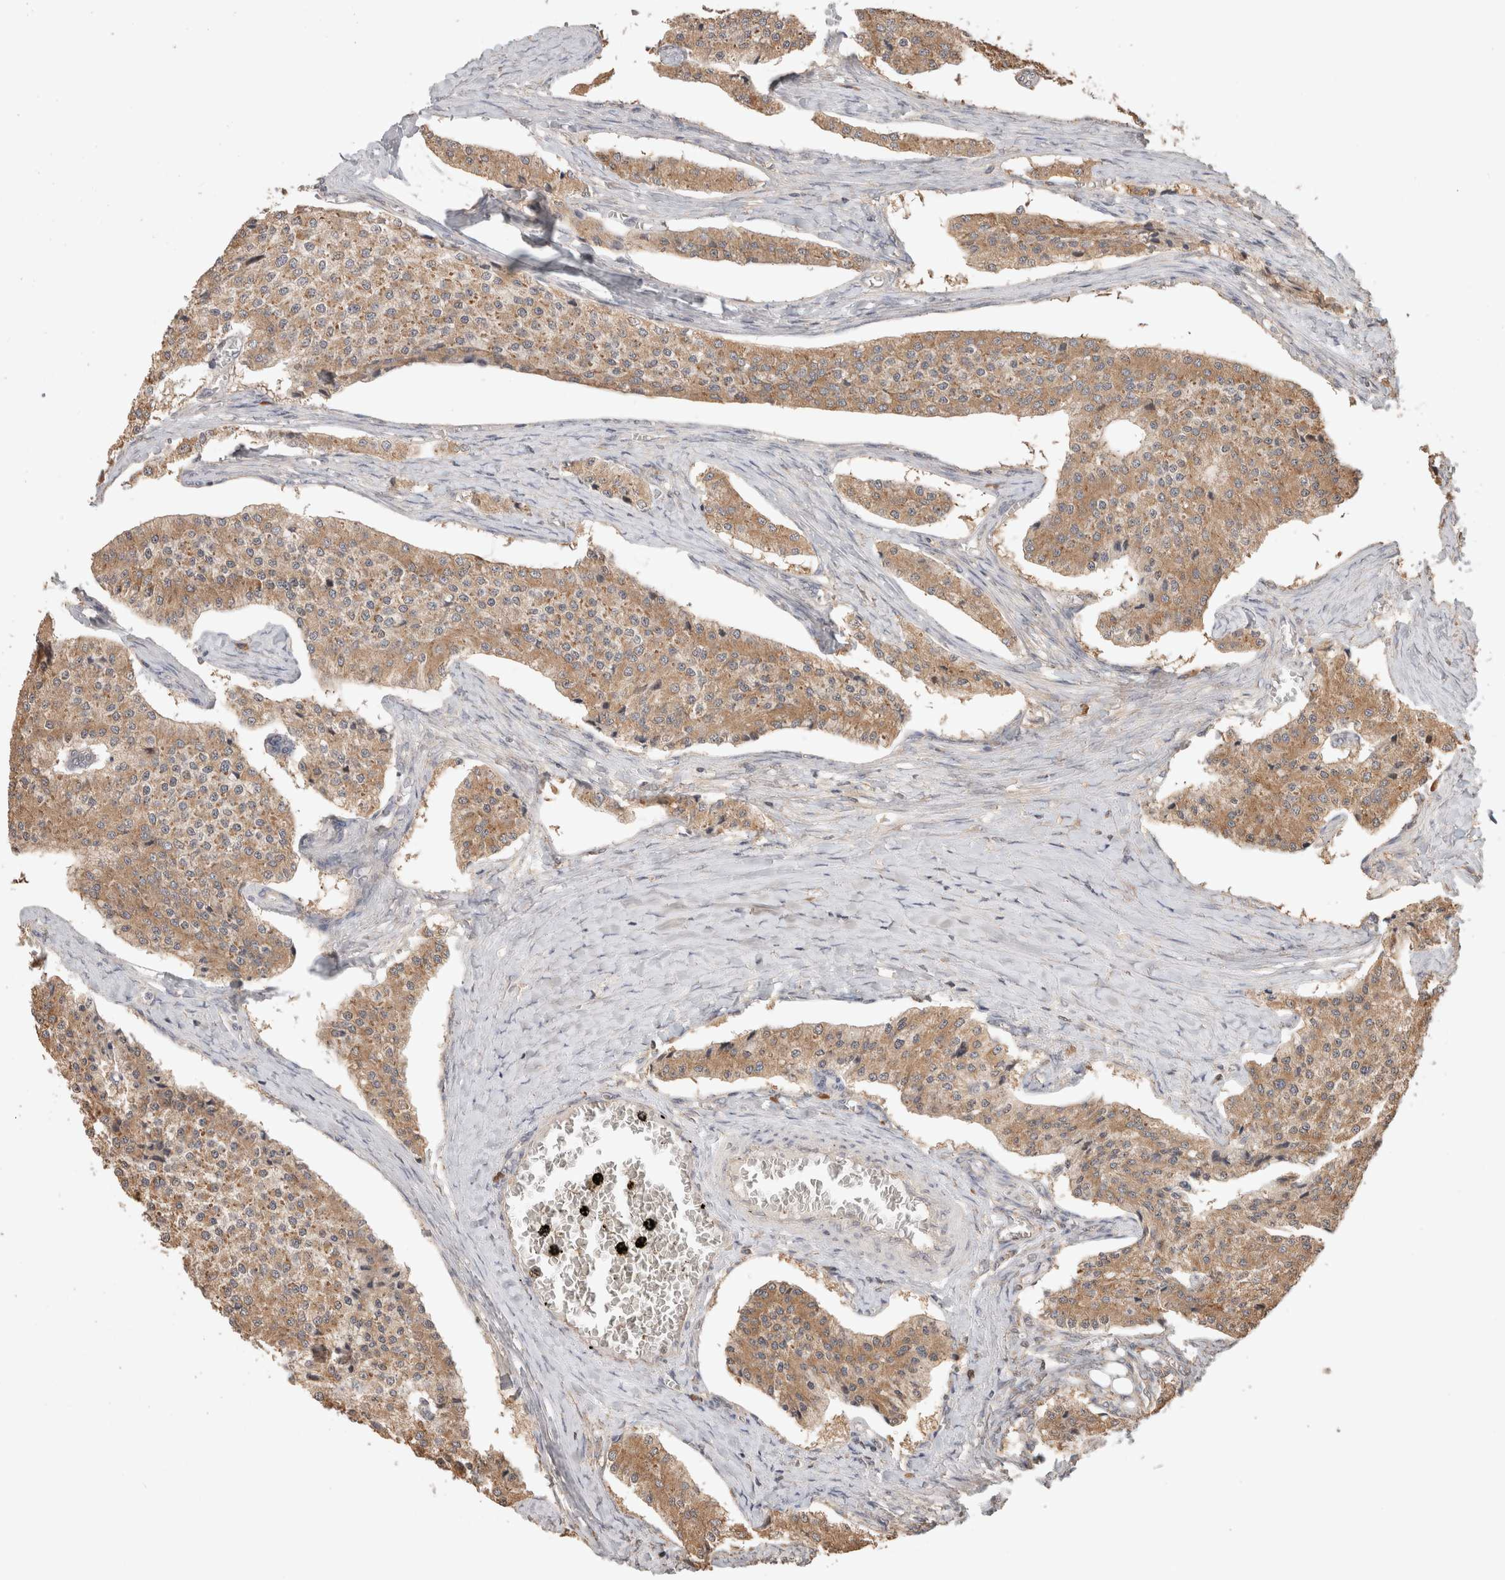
{"staining": {"intensity": "moderate", "quantity": ">75%", "location": "cytoplasmic/membranous"}, "tissue": "carcinoid", "cell_type": "Tumor cells", "image_type": "cancer", "snomed": [{"axis": "morphology", "description": "Carcinoid, malignant, NOS"}, {"axis": "topography", "description": "Colon"}], "caption": "A high-resolution micrograph shows immunohistochemistry (IHC) staining of malignant carcinoid, which reveals moderate cytoplasmic/membranous staining in approximately >75% of tumor cells.", "gene": "HROB", "patient": {"sex": "female", "age": 52}}